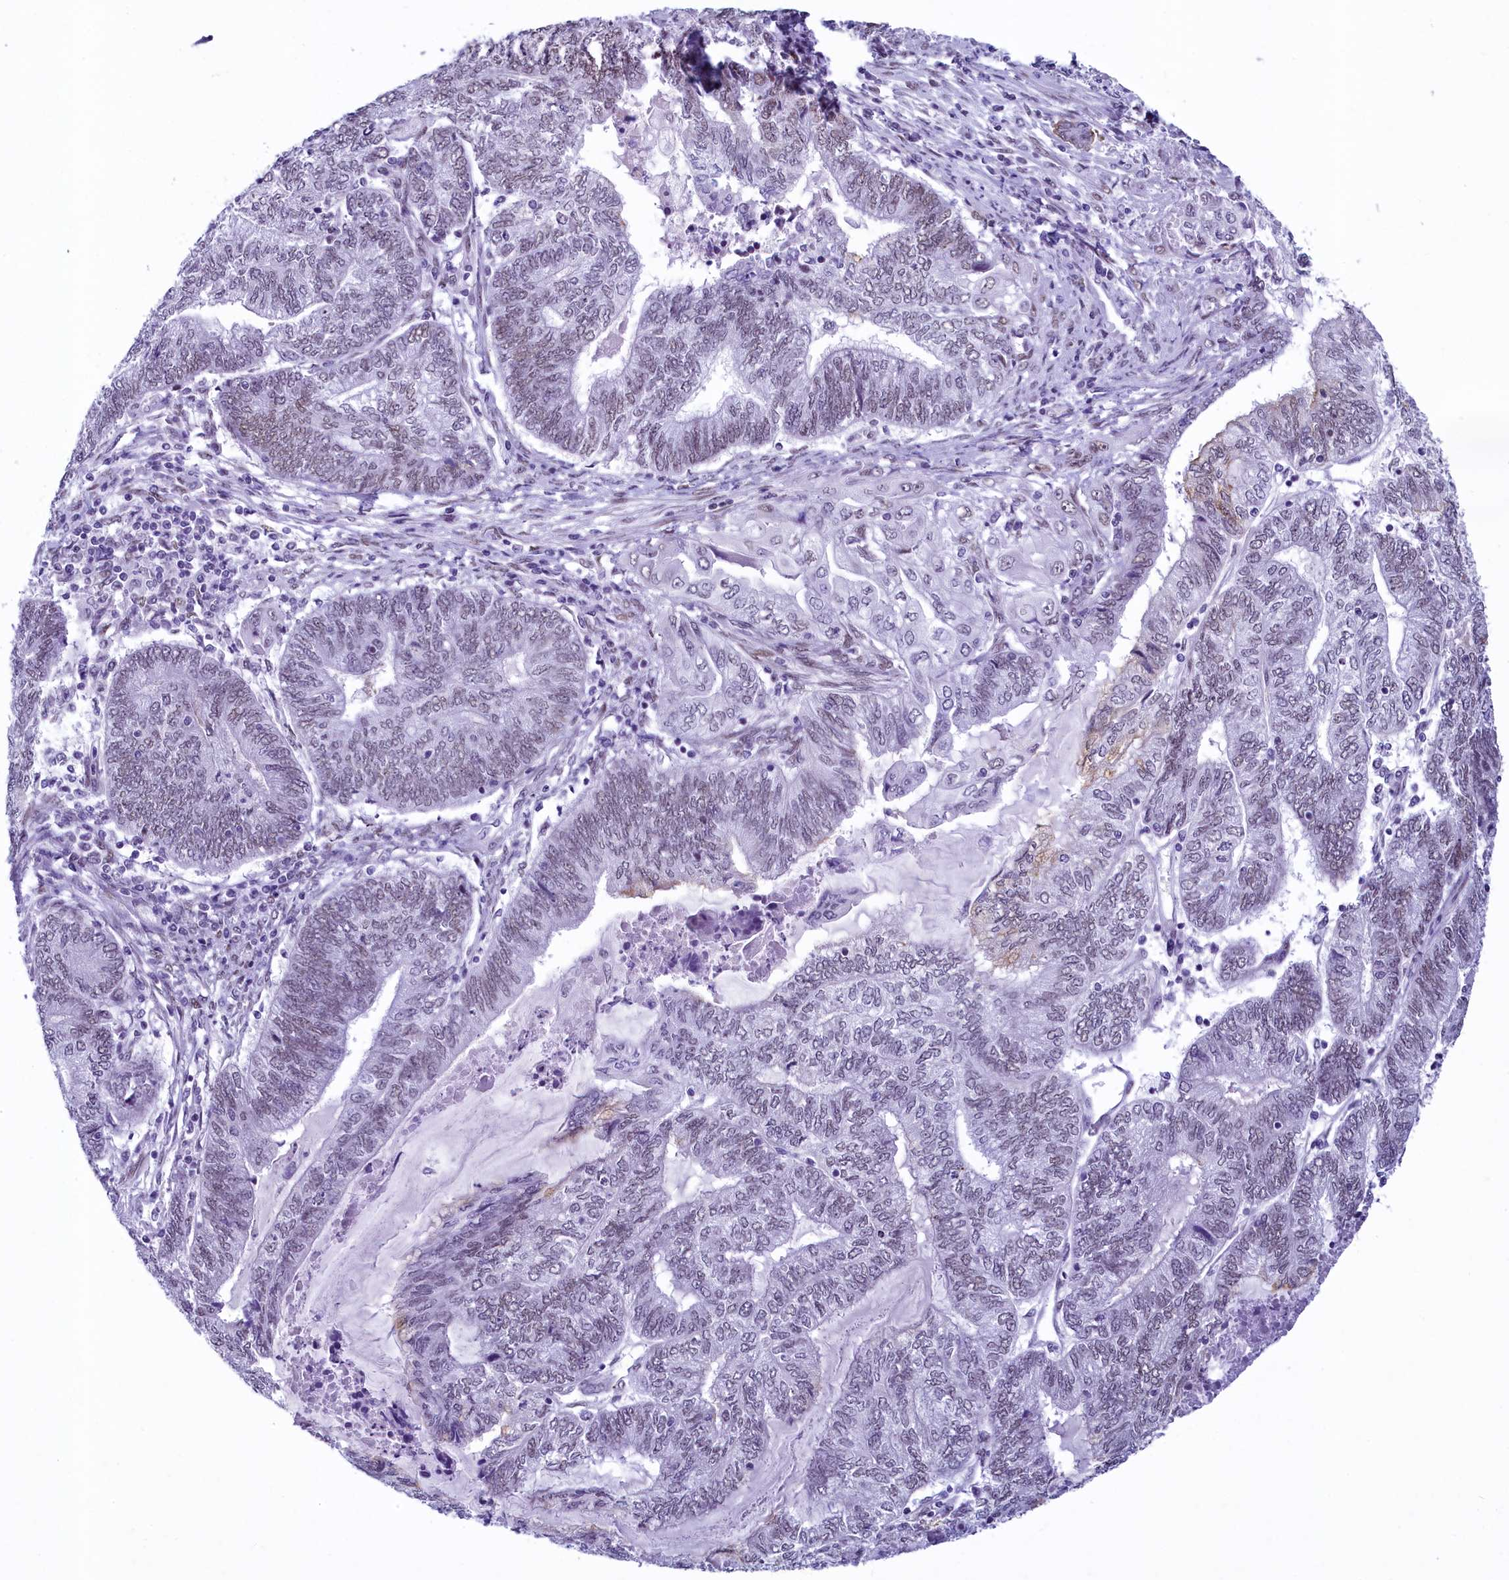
{"staining": {"intensity": "moderate", "quantity": "25%-75%", "location": "nuclear"}, "tissue": "endometrial cancer", "cell_type": "Tumor cells", "image_type": "cancer", "snomed": [{"axis": "morphology", "description": "Adenocarcinoma, NOS"}, {"axis": "topography", "description": "Uterus"}, {"axis": "topography", "description": "Endometrium"}], "caption": "Endometrial cancer (adenocarcinoma) was stained to show a protein in brown. There is medium levels of moderate nuclear positivity in approximately 25%-75% of tumor cells.", "gene": "SUGP2", "patient": {"sex": "female", "age": 70}}